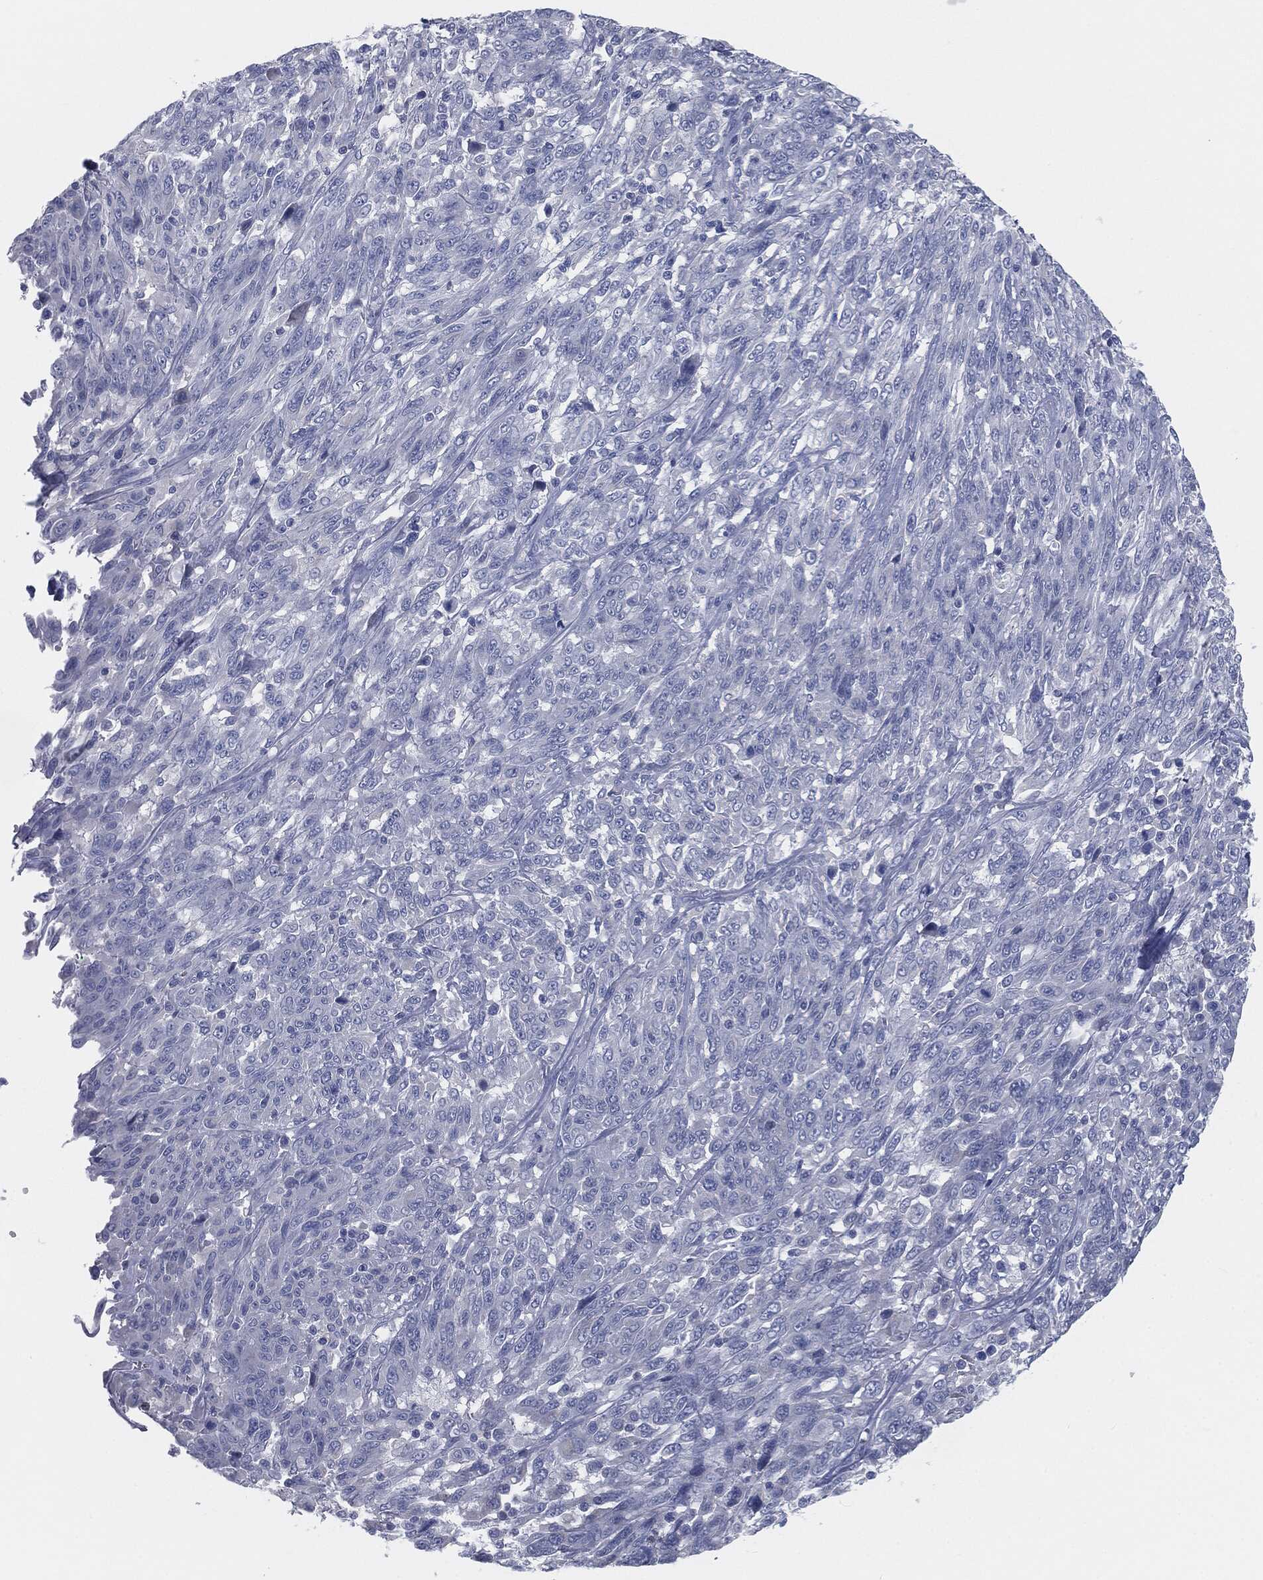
{"staining": {"intensity": "negative", "quantity": "none", "location": "none"}, "tissue": "melanoma", "cell_type": "Tumor cells", "image_type": "cancer", "snomed": [{"axis": "morphology", "description": "Malignant melanoma, NOS"}, {"axis": "topography", "description": "Skin"}], "caption": "IHC photomicrograph of melanoma stained for a protein (brown), which reveals no positivity in tumor cells. (Brightfield microscopy of DAB immunohistochemistry at high magnification).", "gene": "CAV3", "patient": {"sex": "female", "age": 91}}